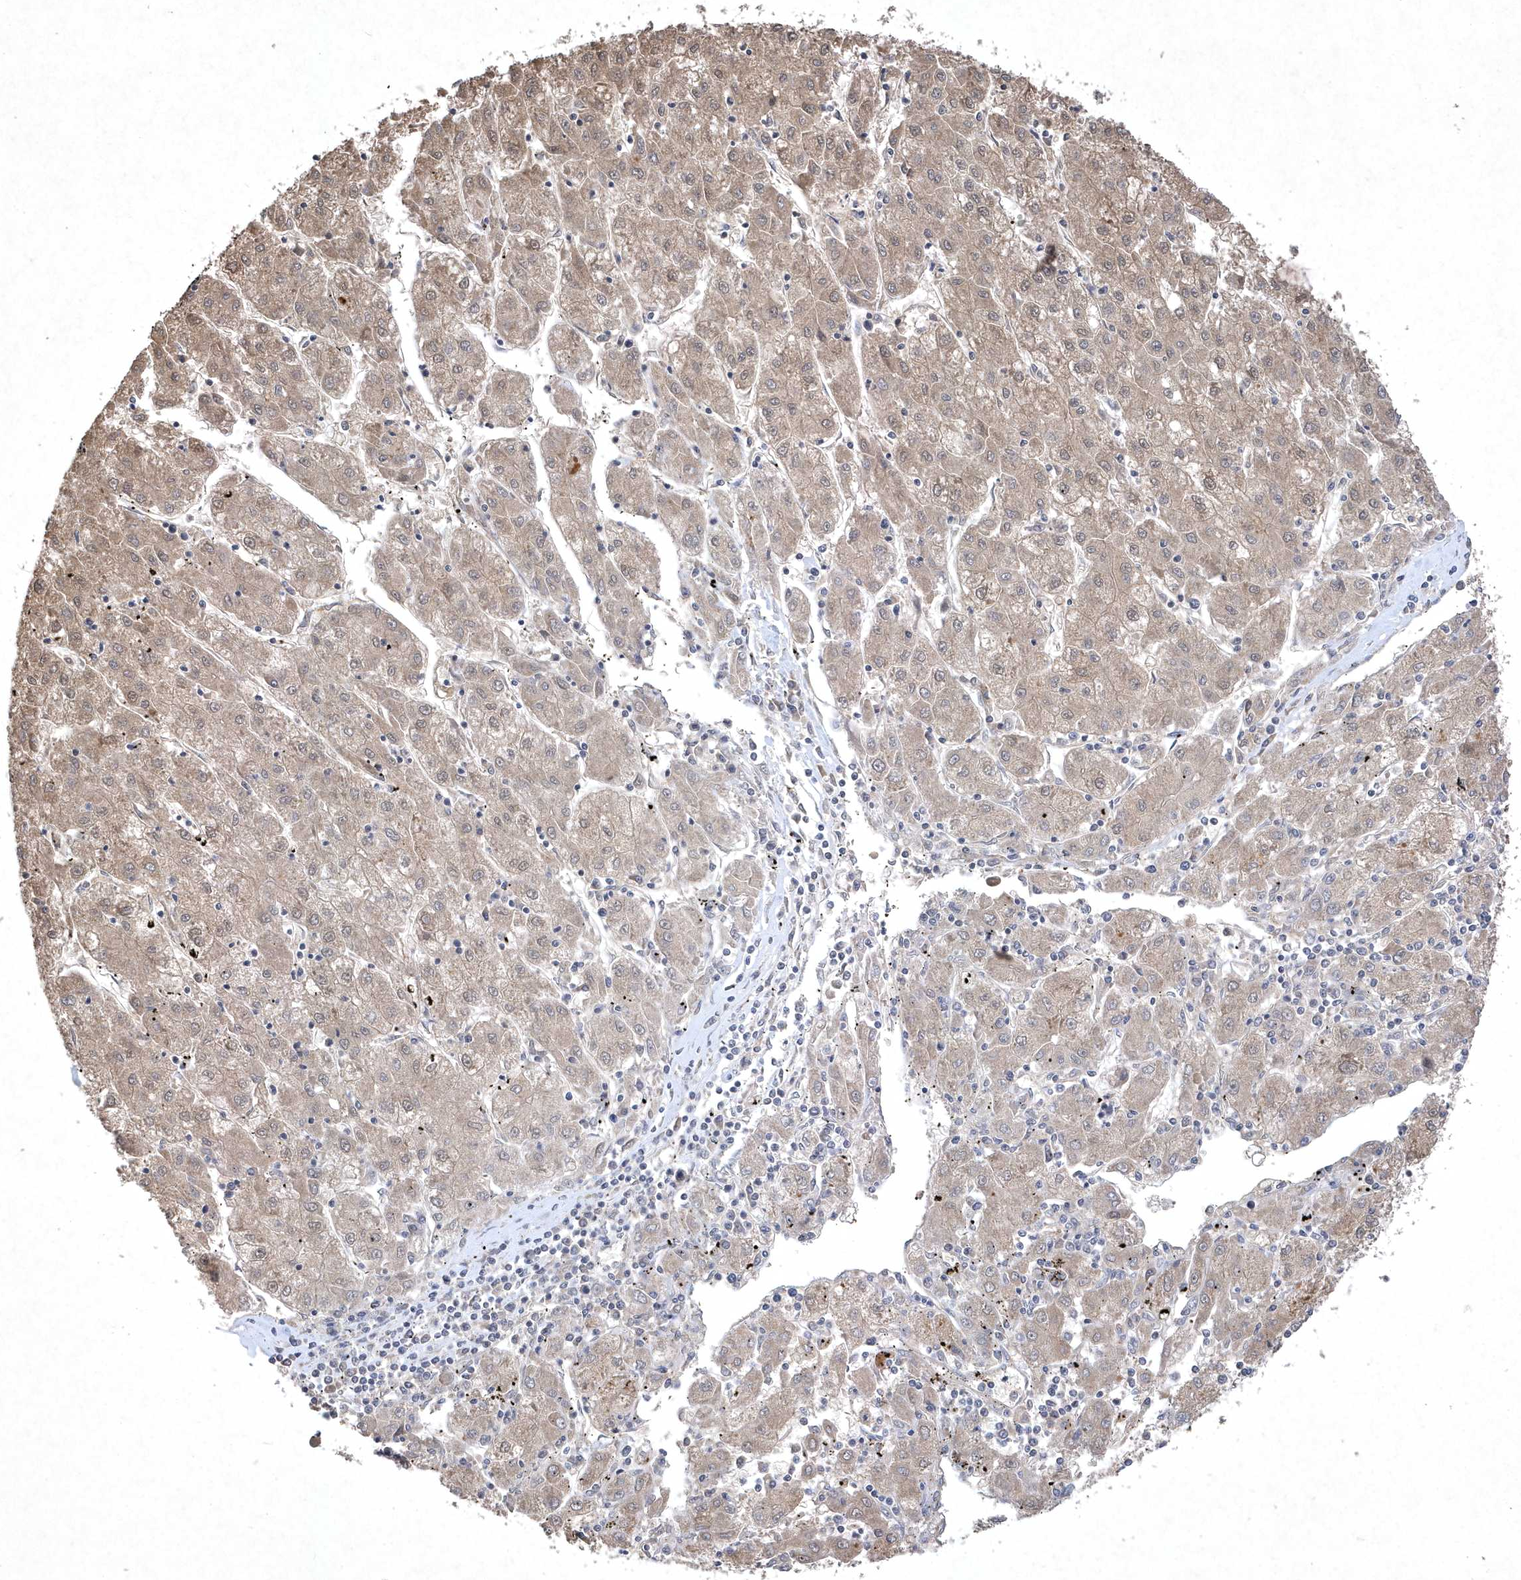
{"staining": {"intensity": "weak", "quantity": "25%-75%", "location": "cytoplasmic/membranous"}, "tissue": "liver cancer", "cell_type": "Tumor cells", "image_type": "cancer", "snomed": [{"axis": "morphology", "description": "Carcinoma, Hepatocellular, NOS"}, {"axis": "topography", "description": "Liver"}], "caption": "Protein expression analysis of human liver hepatocellular carcinoma reveals weak cytoplasmic/membranous positivity in approximately 25%-75% of tumor cells.", "gene": "AKR7A2", "patient": {"sex": "male", "age": 72}}